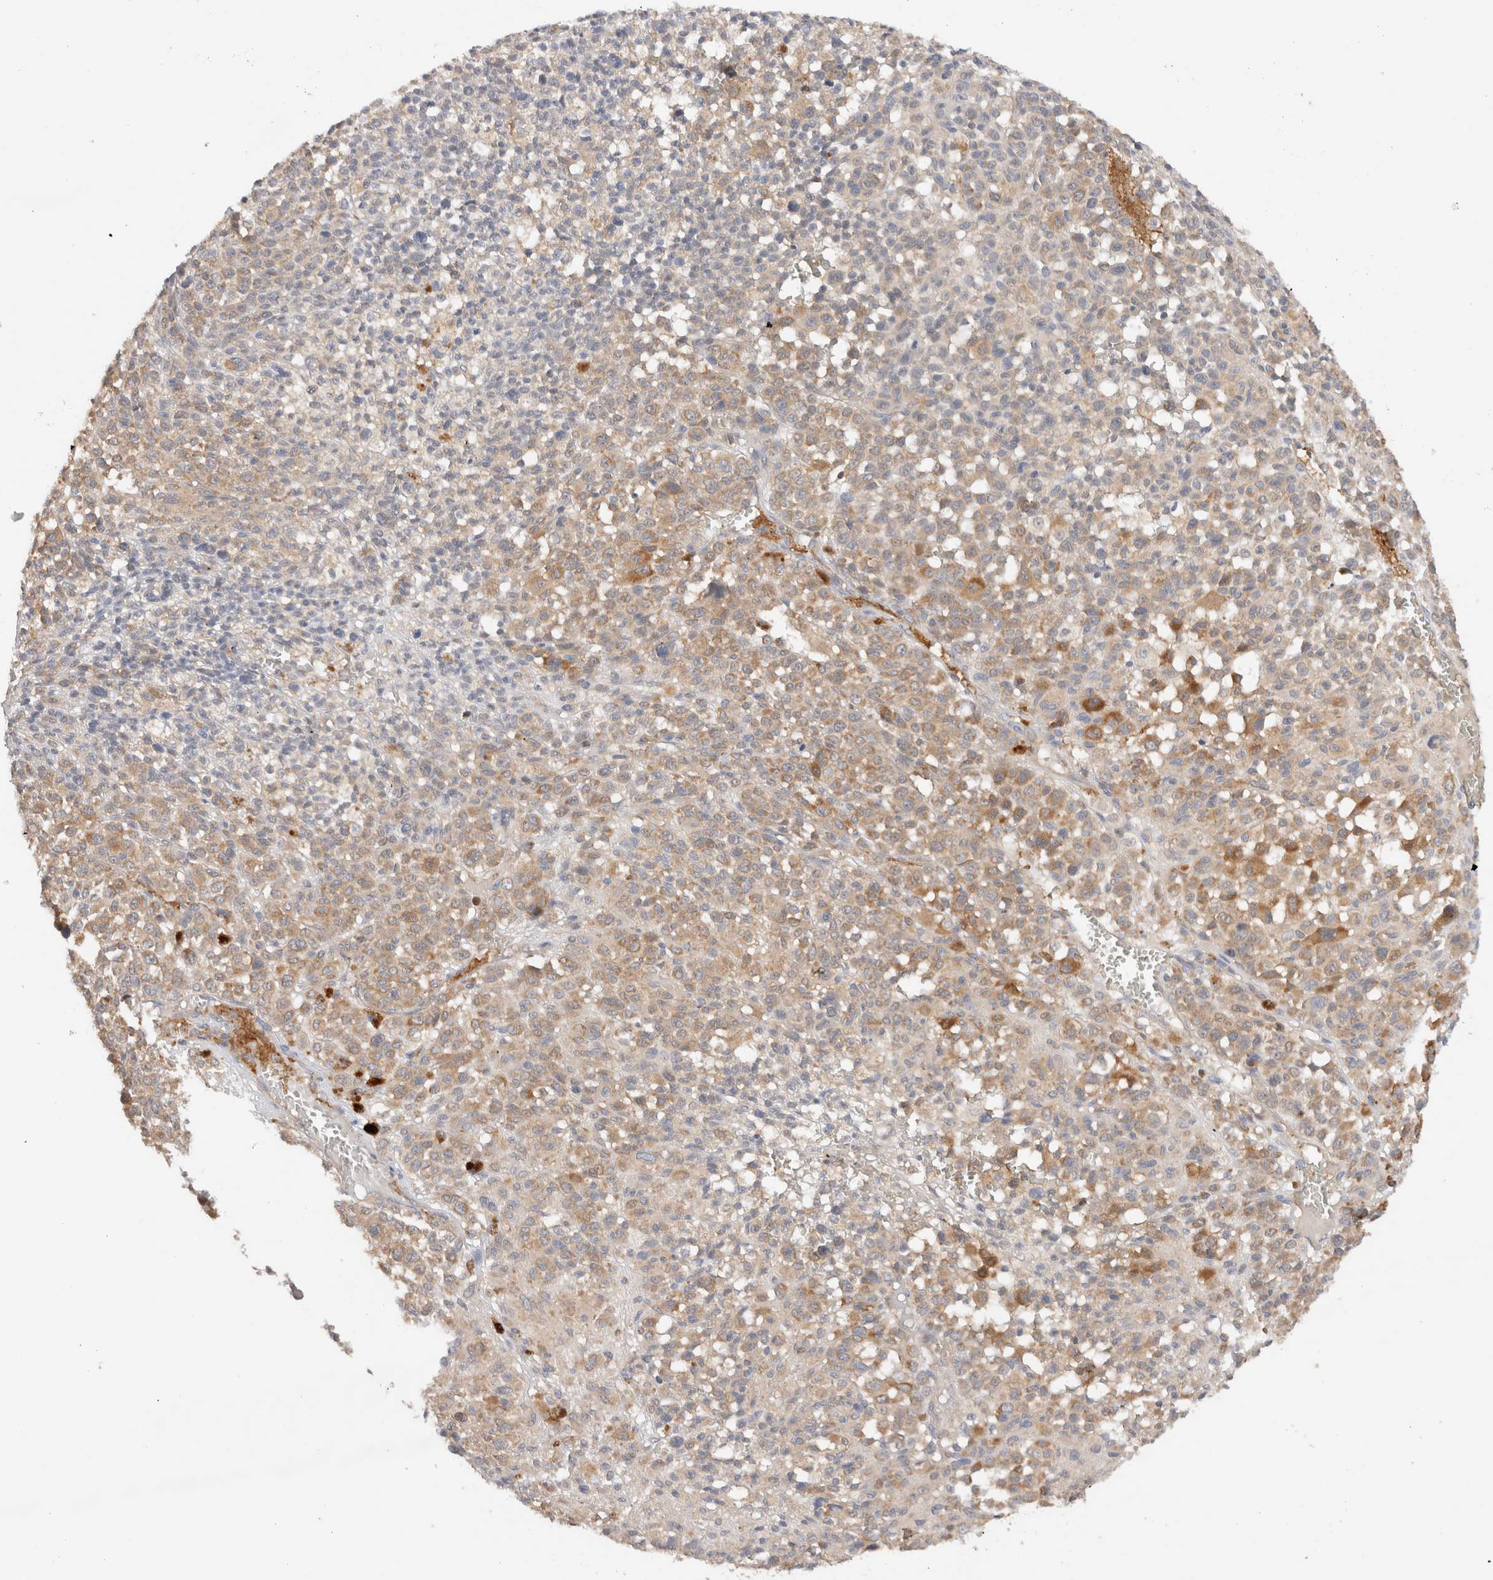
{"staining": {"intensity": "moderate", "quantity": "25%-75%", "location": "cytoplasmic/membranous"}, "tissue": "melanoma", "cell_type": "Tumor cells", "image_type": "cancer", "snomed": [{"axis": "morphology", "description": "Malignant melanoma, Metastatic site"}, {"axis": "topography", "description": "Skin"}], "caption": "IHC of human malignant melanoma (metastatic site) exhibits medium levels of moderate cytoplasmic/membranous staining in approximately 25%-75% of tumor cells. (IHC, brightfield microscopy, high magnification).", "gene": "SGK3", "patient": {"sex": "female", "age": 74}}